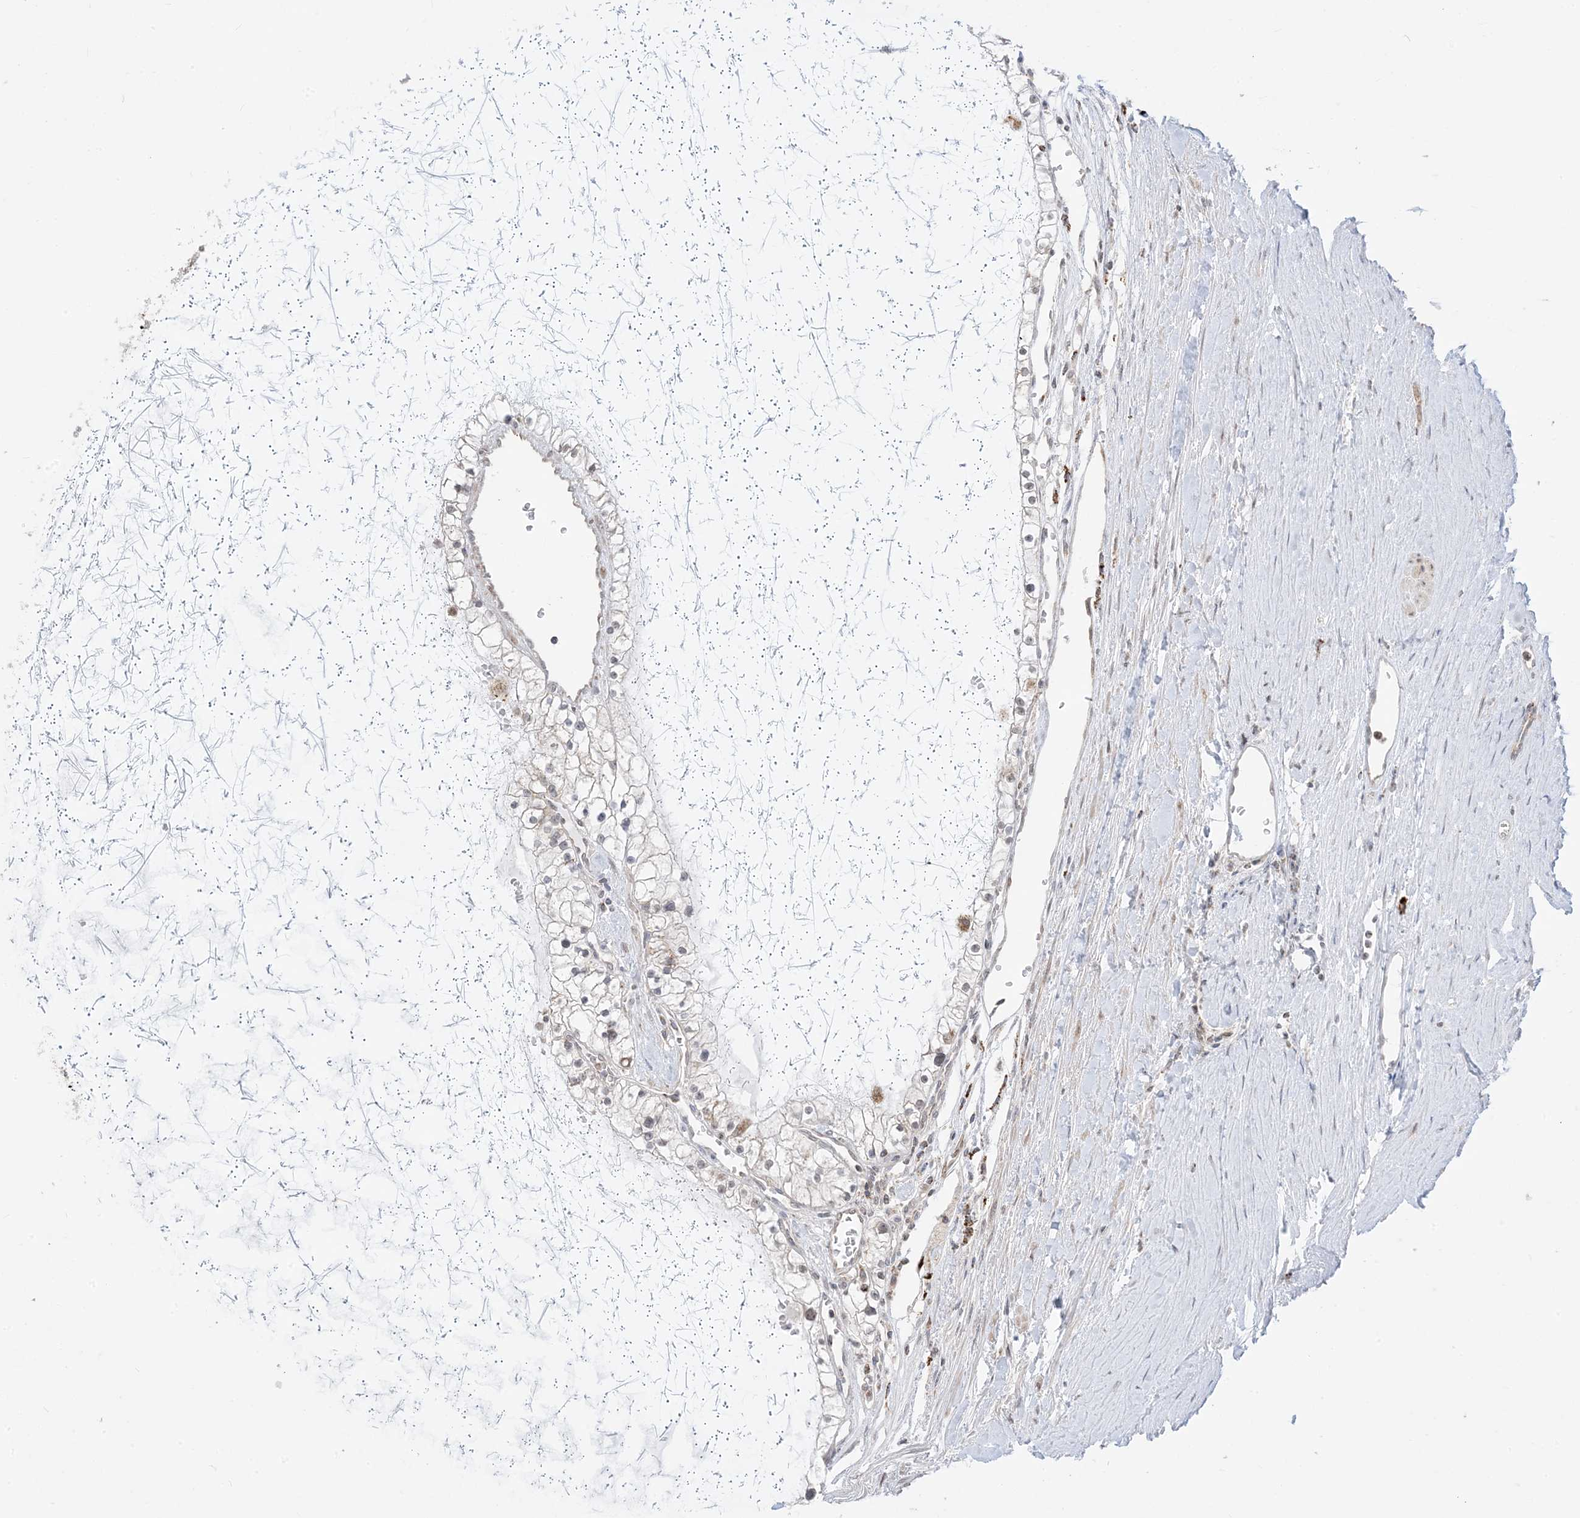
{"staining": {"intensity": "weak", "quantity": "<25%", "location": "cytoplasmic/membranous"}, "tissue": "renal cancer", "cell_type": "Tumor cells", "image_type": "cancer", "snomed": [{"axis": "morphology", "description": "Normal tissue, NOS"}, {"axis": "morphology", "description": "Adenocarcinoma, NOS"}, {"axis": "topography", "description": "Kidney"}], "caption": "Human renal cancer (adenocarcinoma) stained for a protein using immunohistochemistry demonstrates no staining in tumor cells.", "gene": "KANSL3", "patient": {"sex": "male", "age": 68}}